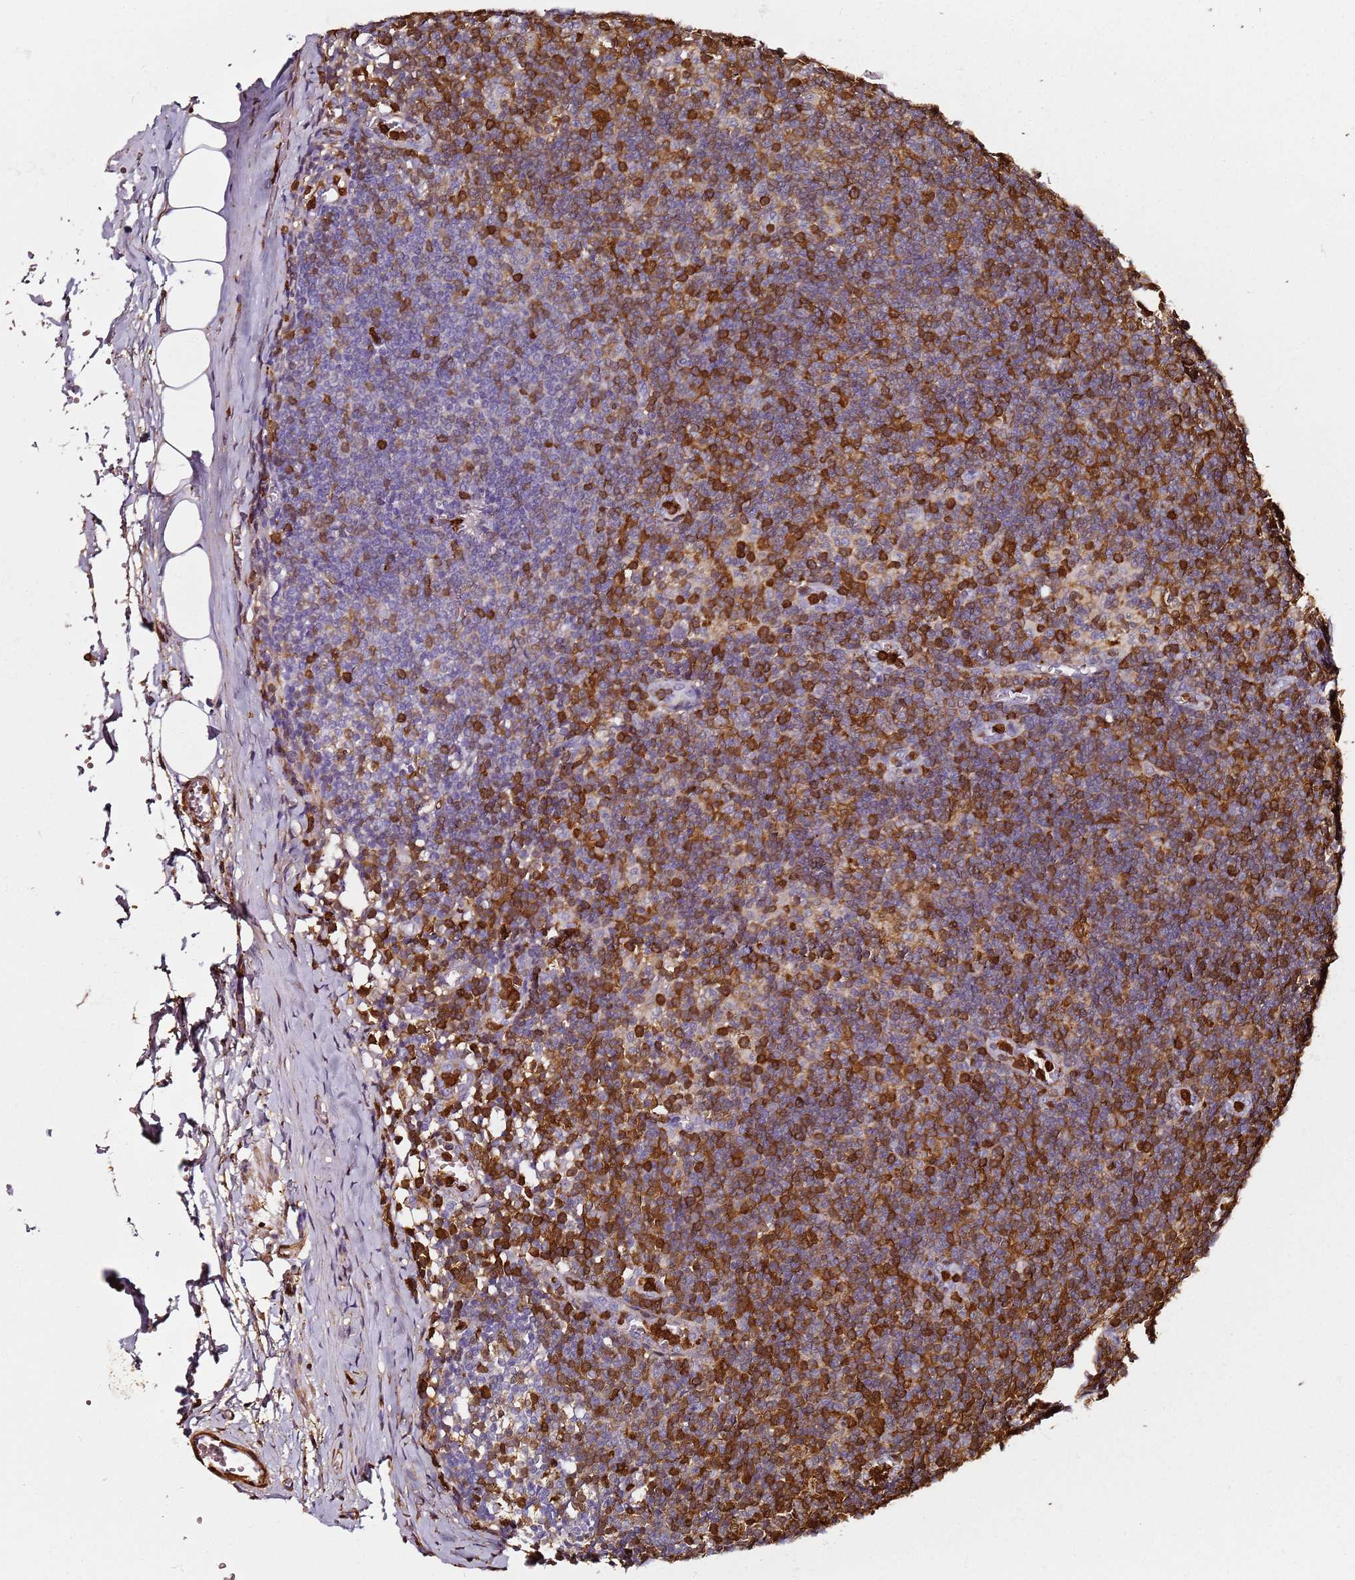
{"staining": {"intensity": "moderate", "quantity": "25%-75%", "location": "cytoplasmic/membranous,nuclear"}, "tissue": "lymph node", "cell_type": "Germinal center cells", "image_type": "normal", "snomed": [{"axis": "morphology", "description": "Normal tissue, NOS"}, {"axis": "topography", "description": "Lymph node"}], "caption": "A histopathology image showing moderate cytoplasmic/membranous,nuclear staining in approximately 25%-75% of germinal center cells in benign lymph node, as visualized by brown immunohistochemical staining.", "gene": "S100A4", "patient": {"sex": "female", "age": 42}}